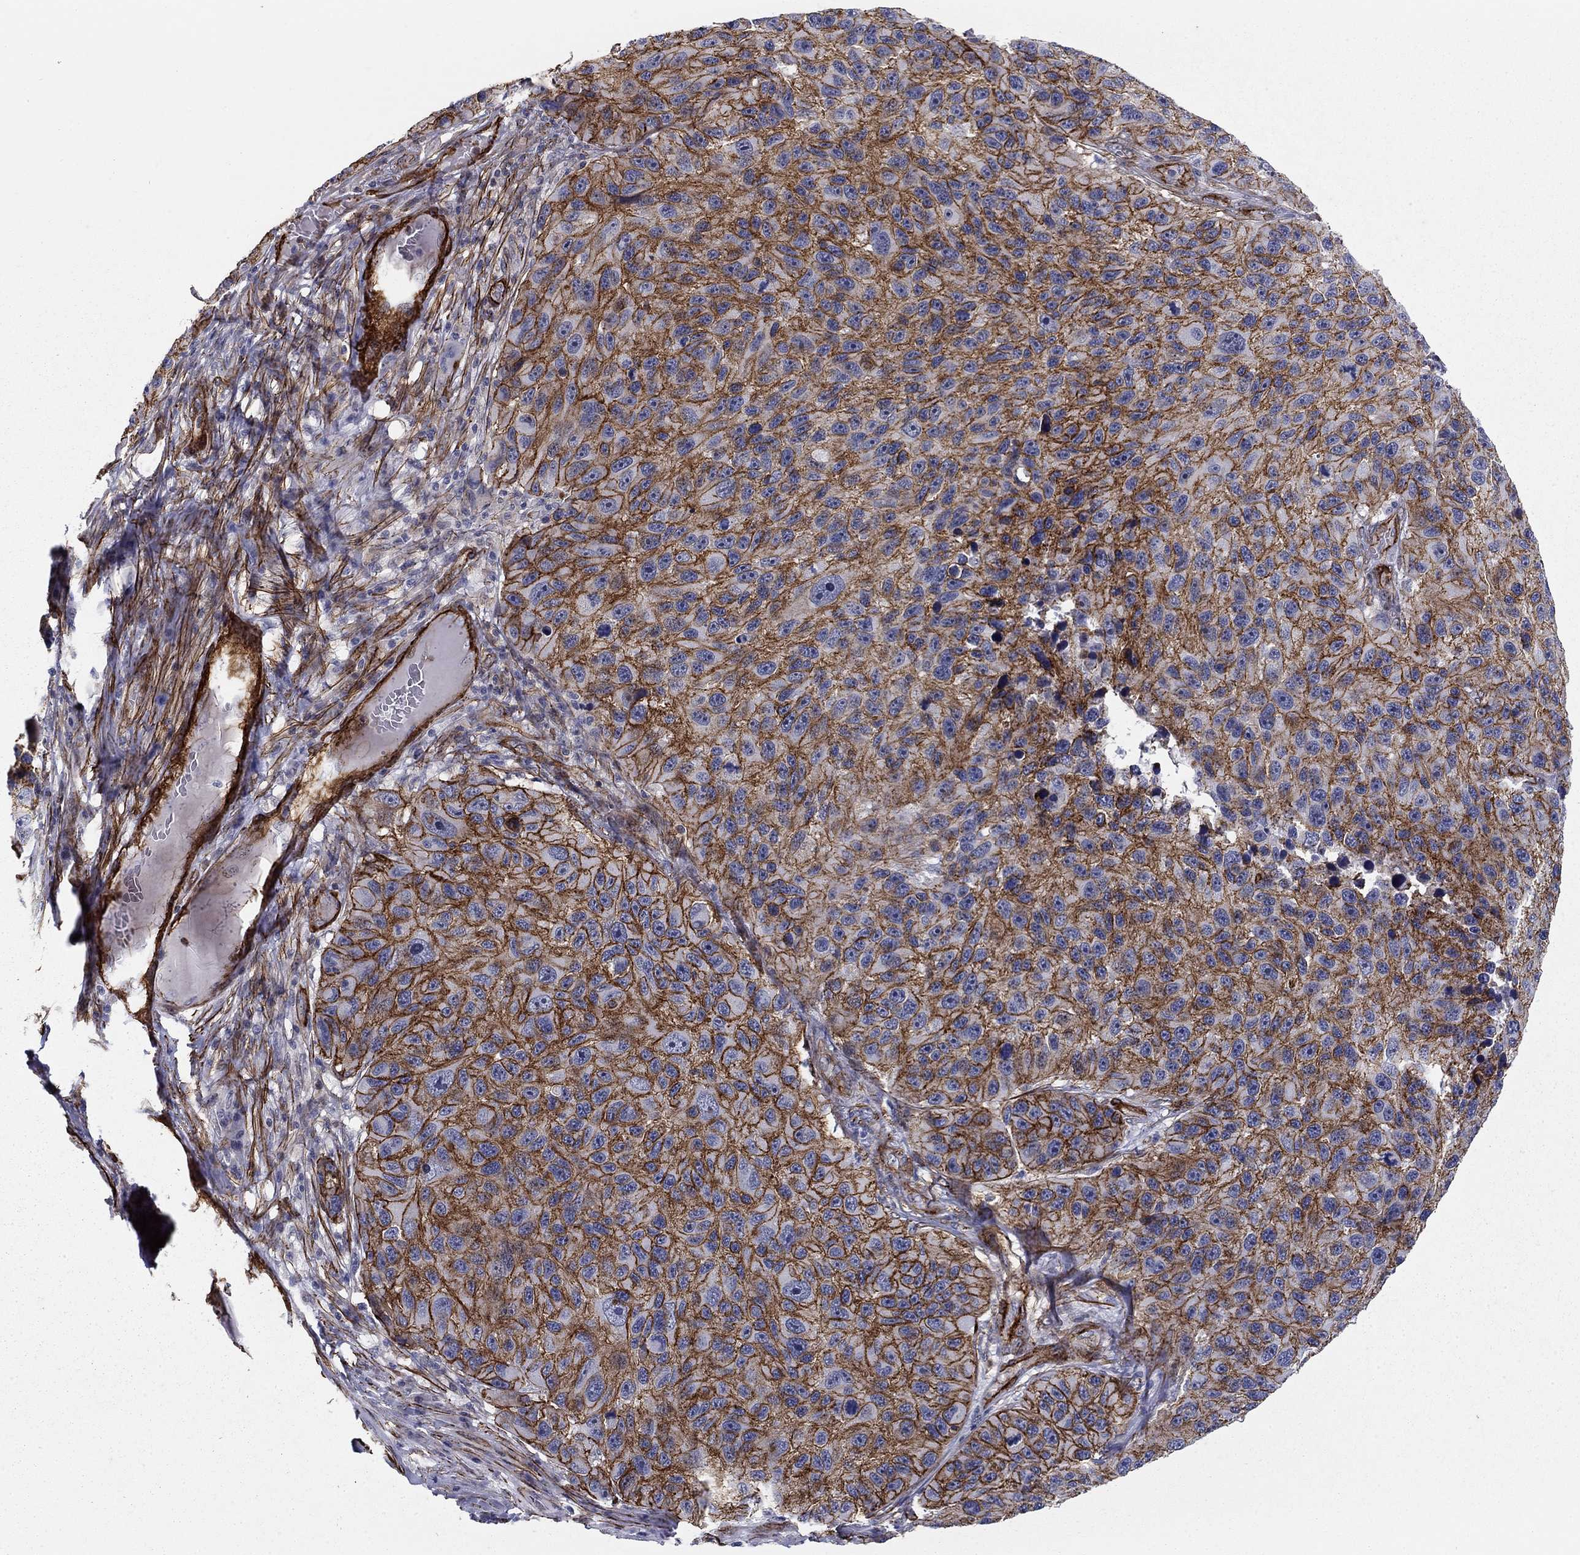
{"staining": {"intensity": "strong", "quantity": ">75%", "location": "cytoplasmic/membranous"}, "tissue": "melanoma", "cell_type": "Tumor cells", "image_type": "cancer", "snomed": [{"axis": "morphology", "description": "Malignant melanoma, NOS"}, {"axis": "topography", "description": "Skin"}], "caption": "Immunohistochemical staining of human malignant melanoma exhibits high levels of strong cytoplasmic/membranous protein staining in about >75% of tumor cells. (Stains: DAB (3,3'-diaminobenzidine) in brown, nuclei in blue, Microscopy: brightfield microscopy at high magnification).", "gene": "KRBA1", "patient": {"sex": "male", "age": 53}}